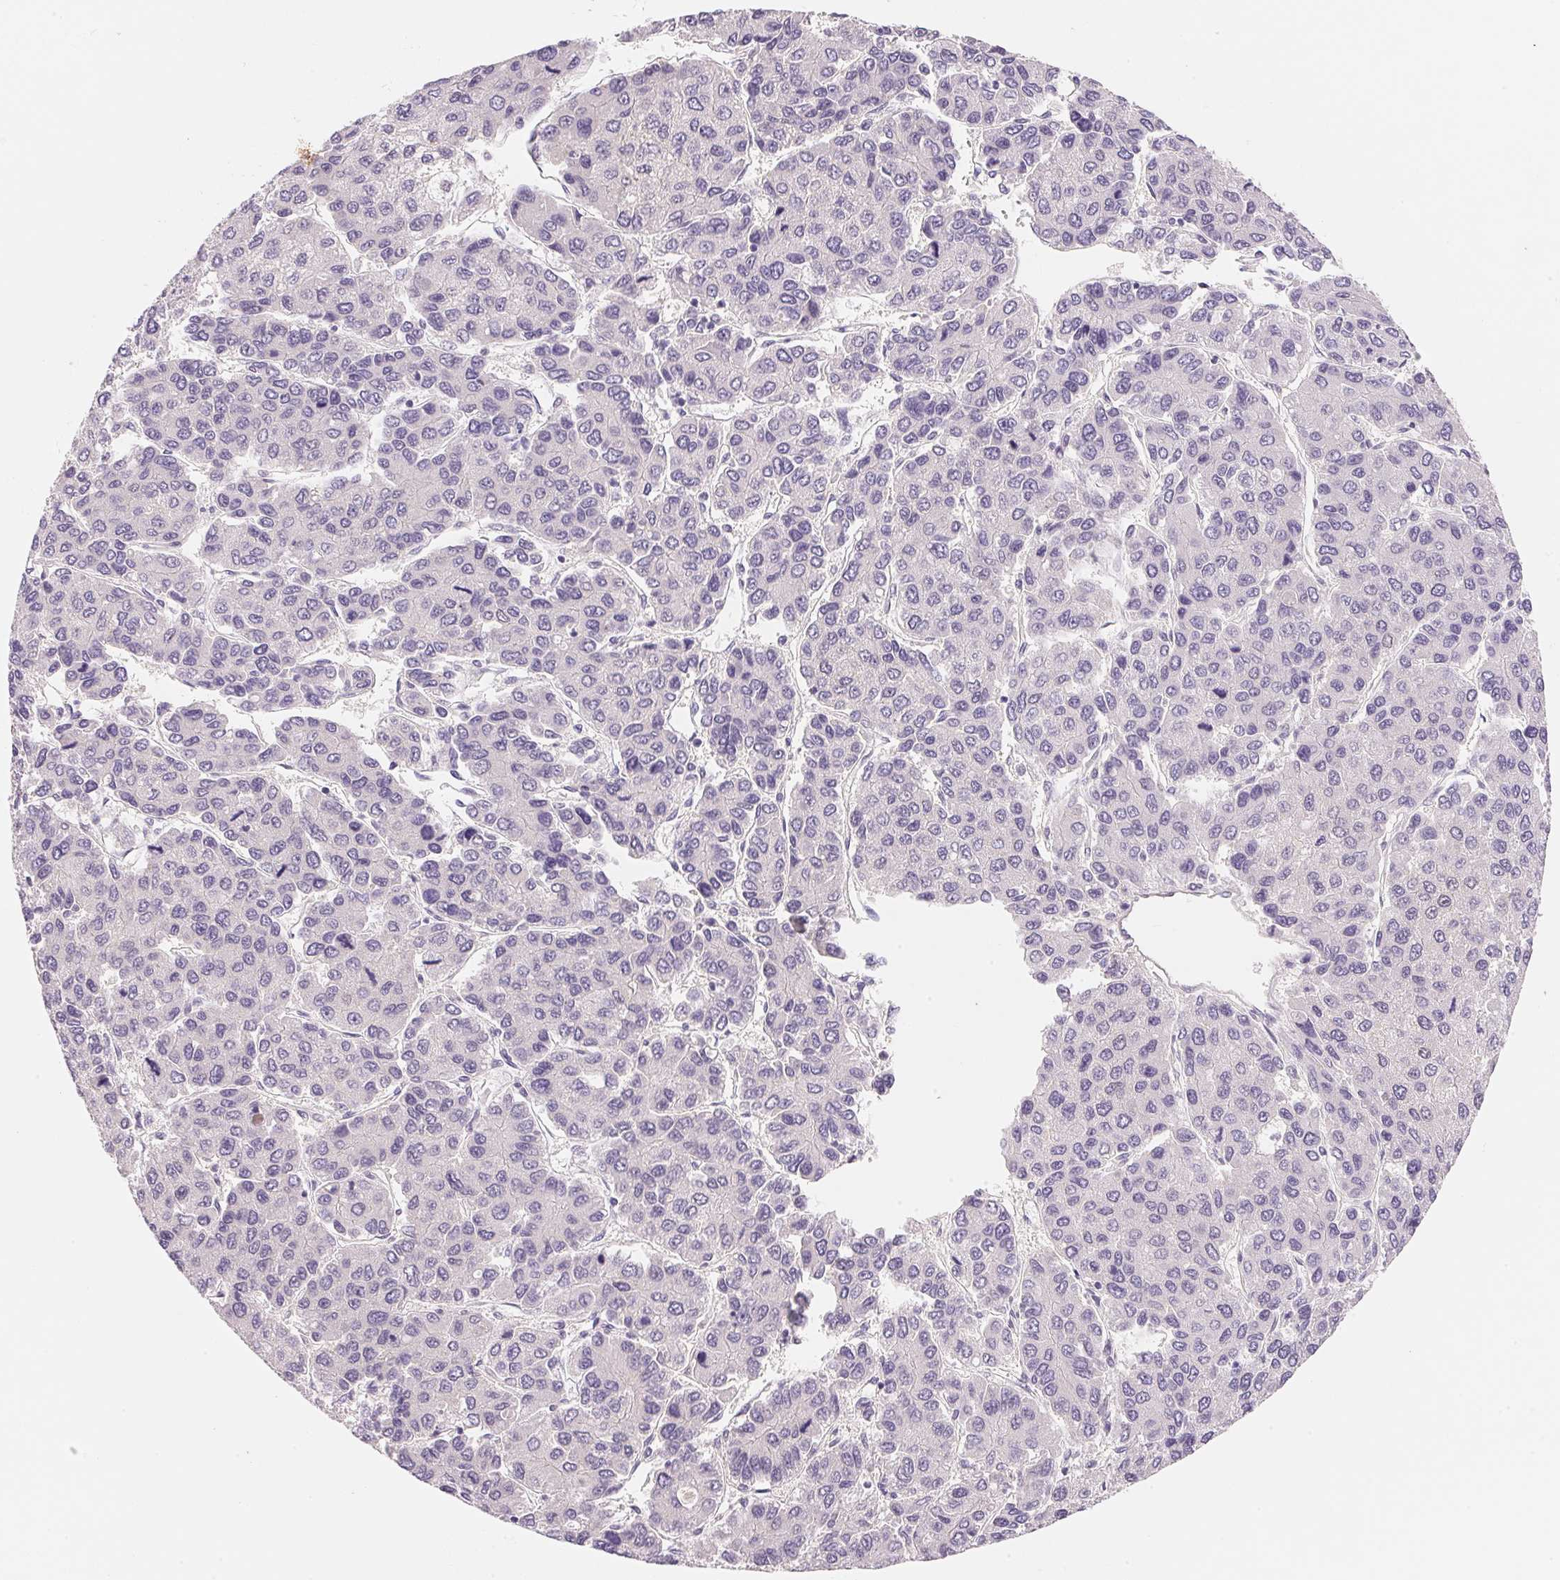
{"staining": {"intensity": "negative", "quantity": "none", "location": "none"}, "tissue": "liver cancer", "cell_type": "Tumor cells", "image_type": "cancer", "snomed": [{"axis": "morphology", "description": "Carcinoma, Hepatocellular, NOS"}, {"axis": "topography", "description": "Liver"}], "caption": "Immunohistochemical staining of hepatocellular carcinoma (liver) reveals no significant staining in tumor cells. (Immunohistochemistry, brightfield microscopy, high magnification).", "gene": "MCOLN3", "patient": {"sex": "female", "age": 66}}